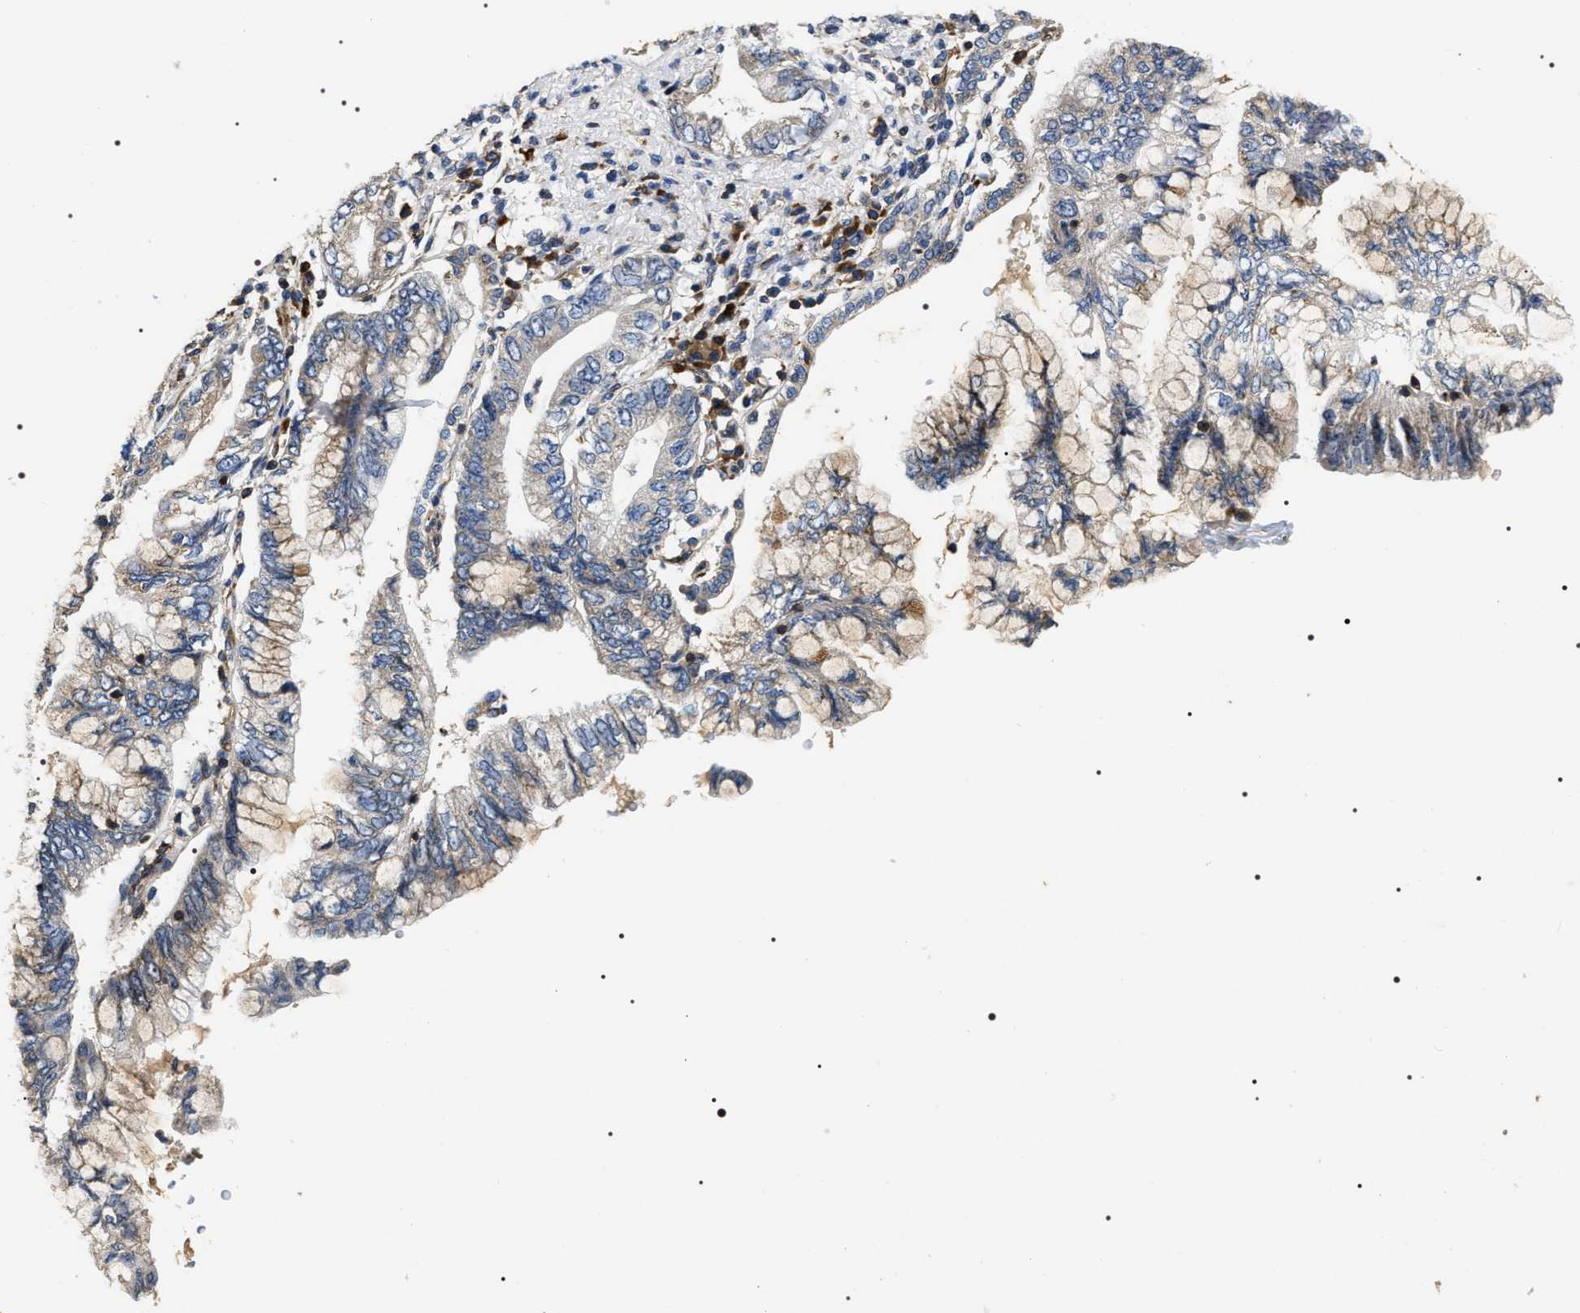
{"staining": {"intensity": "weak", "quantity": "<25%", "location": "cytoplasmic/membranous"}, "tissue": "pancreatic cancer", "cell_type": "Tumor cells", "image_type": "cancer", "snomed": [{"axis": "morphology", "description": "Adenocarcinoma, NOS"}, {"axis": "topography", "description": "Pancreas"}], "caption": "Tumor cells are negative for protein expression in human pancreatic adenocarcinoma.", "gene": "ZC3HAV1L", "patient": {"sex": "female", "age": 73}}